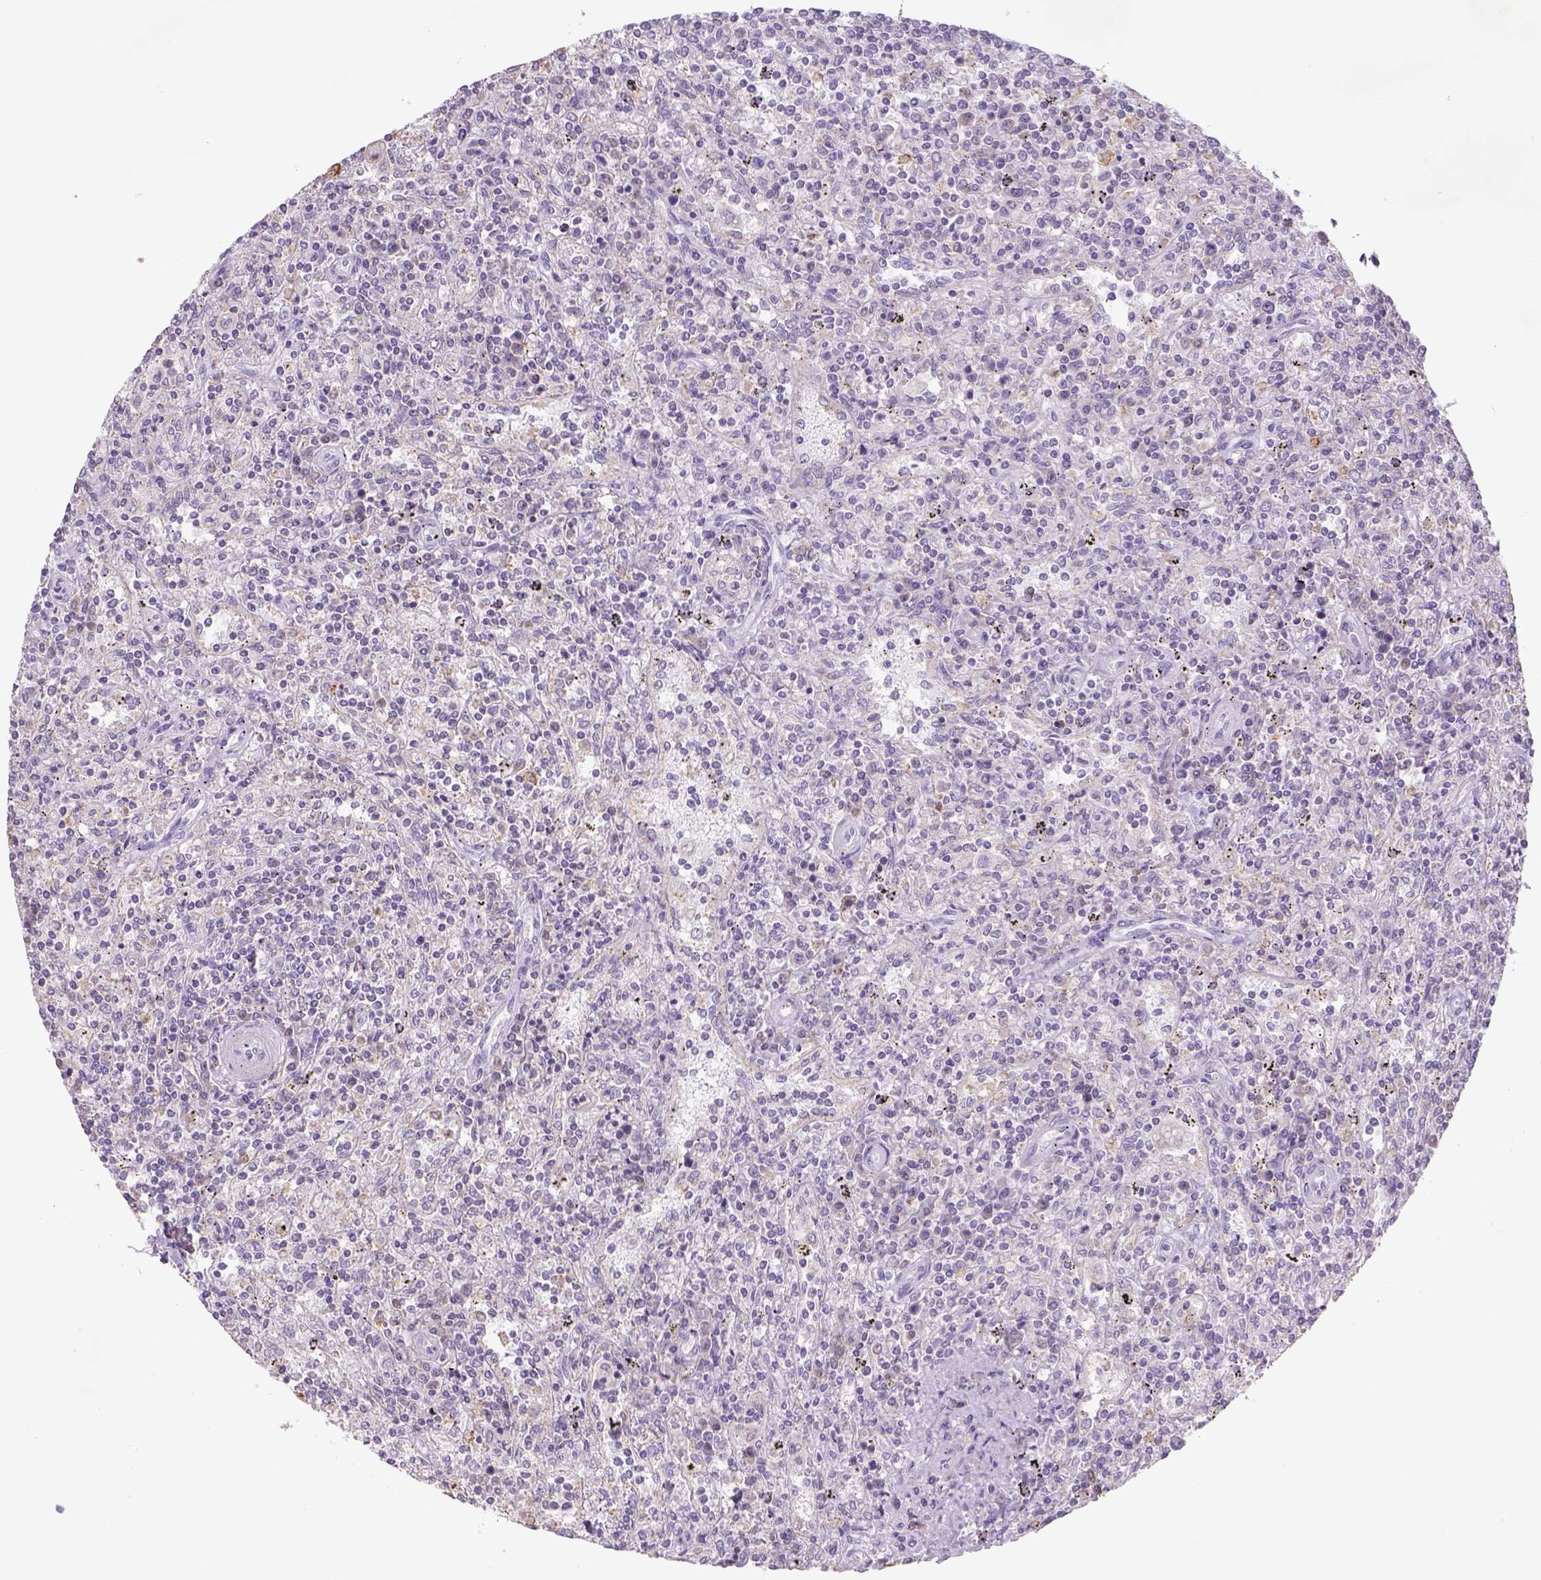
{"staining": {"intensity": "negative", "quantity": "none", "location": "none"}, "tissue": "lymphoma", "cell_type": "Tumor cells", "image_type": "cancer", "snomed": [{"axis": "morphology", "description": "Malignant lymphoma, non-Hodgkin's type, Low grade"}, {"axis": "topography", "description": "Spleen"}], "caption": "DAB (3,3'-diaminobenzidine) immunohistochemical staining of malignant lymphoma, non-Hodgkin's type (low-grade) reveals no significant staining in tumor cells.", "gene": "NAALAD2", "patient": {"sex": "male", "age": 62}}